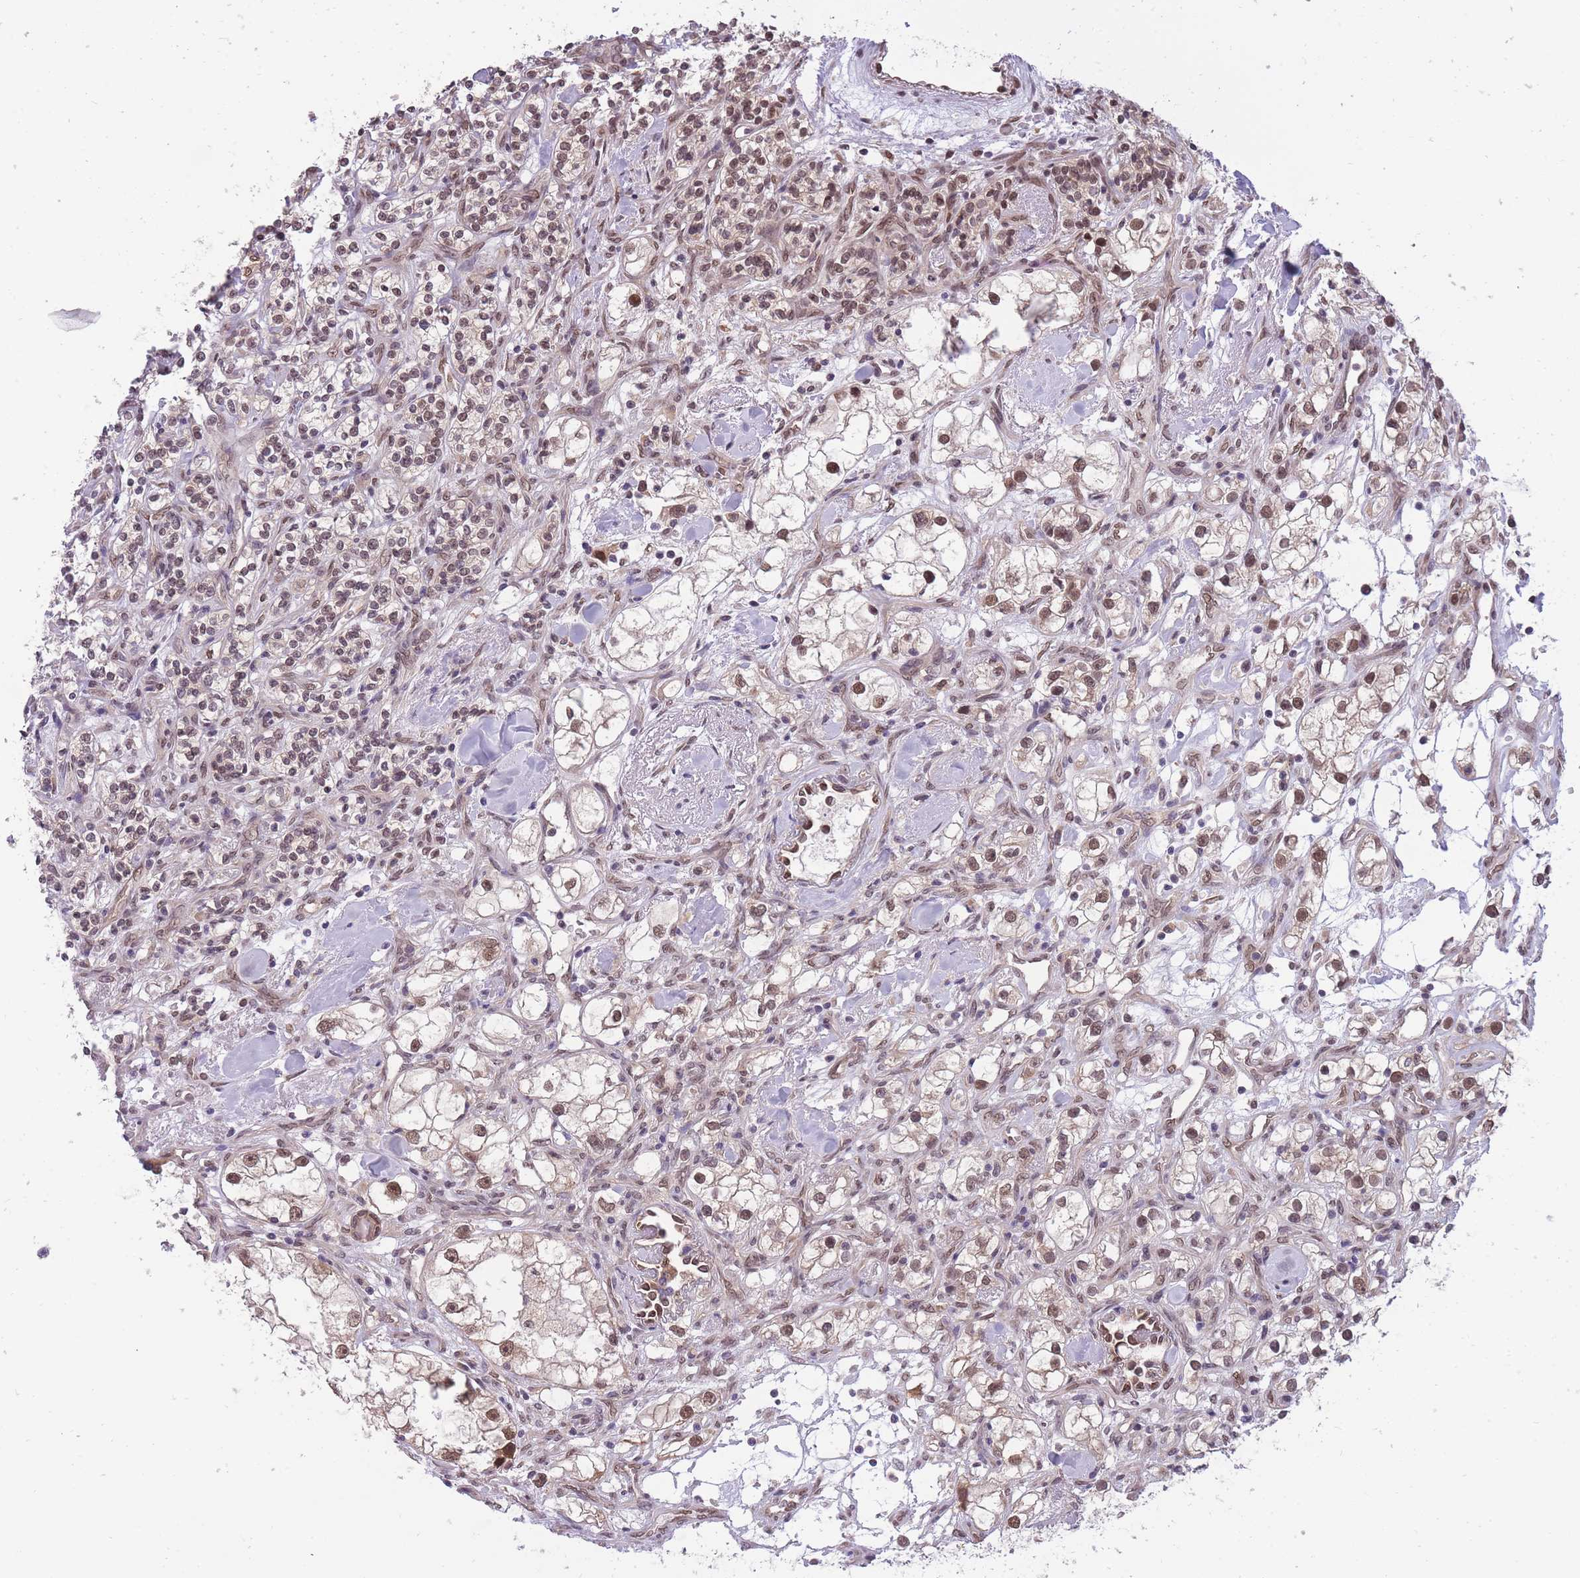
{"staining": {"intensity": "weak", "quantity": ">75%", "location": "nuclear"}, "tissue": "renal cancer", "cell_type": "Tumor cells", "image_type": "cancer", "snomed": [{"axis": "morphology", "description": "Adenocarcinoma, NOS"}, {"axis": "topography", "description": "Kidney"}], "caption": "High-power microscopy captured an immunohistochemistry photomicrograph of renal adenocarcinoma, revealing weak nuclear expression in about >75% of tumor cells.", "gene": "CDIP1", "patient": {"sex": "male", "age": 77}}